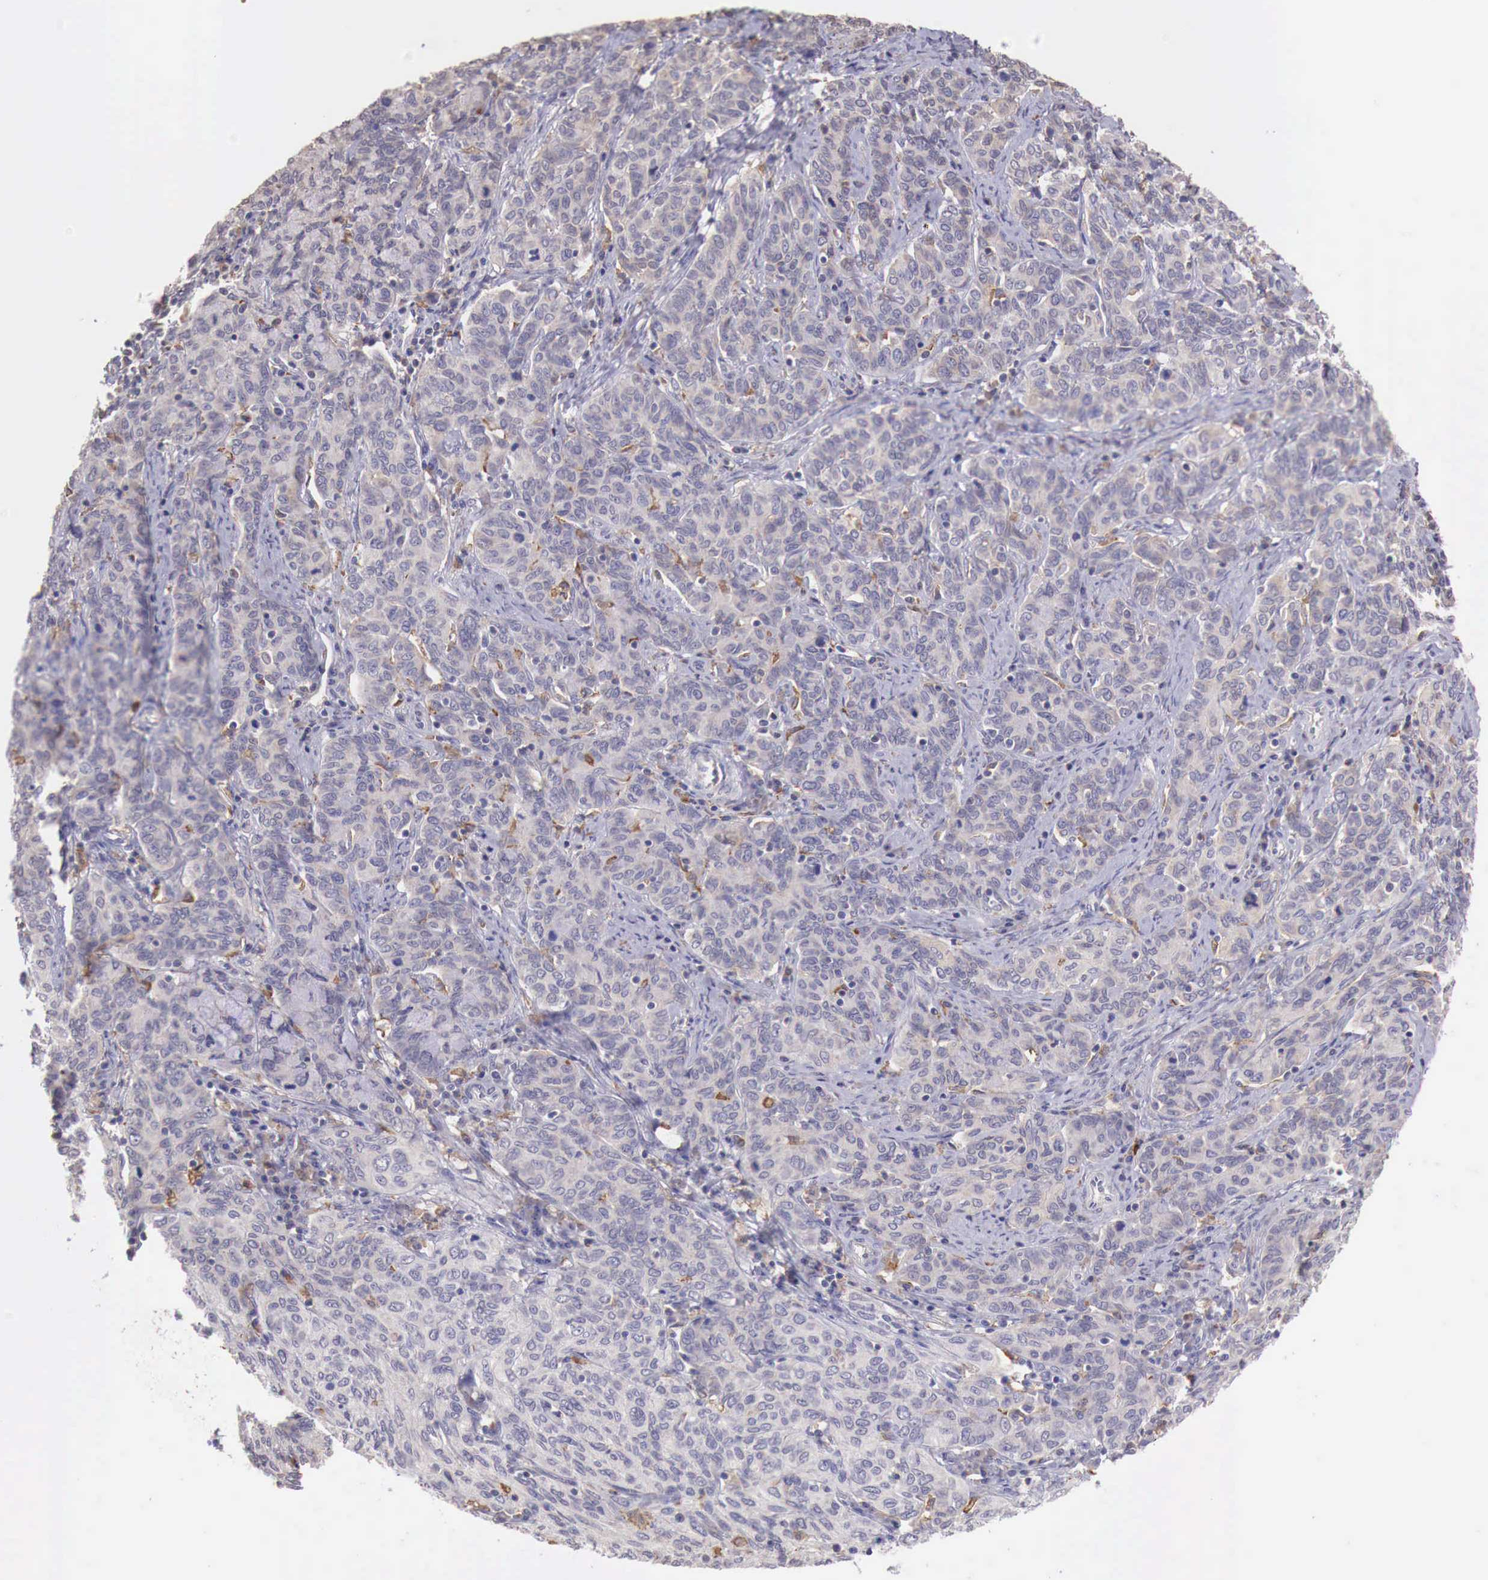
{"staining": {"intensity": "weak", "quantity": "25%-75%", "location": "cytoplasmic/membranous"}, "tissue": "cervical cancer", "cell_type": "Tumor cells", "image_type": "cancer", "snomed": [{"axis": "morphology", "description": "Squamous cell carcinoma, NOS"}, {"axis": "topography", "description": "Cervix"}], "caption": "Protein staining exhibits weak cytoplasmic/membranous expression in about 25%-75% of tumor cells in squamous cell carcinoma (cervical). The staining is performed using DAB brown chromogen to label protein expression. The nuclei are counter-stained blue using hematoxylin.", "gene": "CHRDL1", "patient": {"sex": "female", "age": 38}}